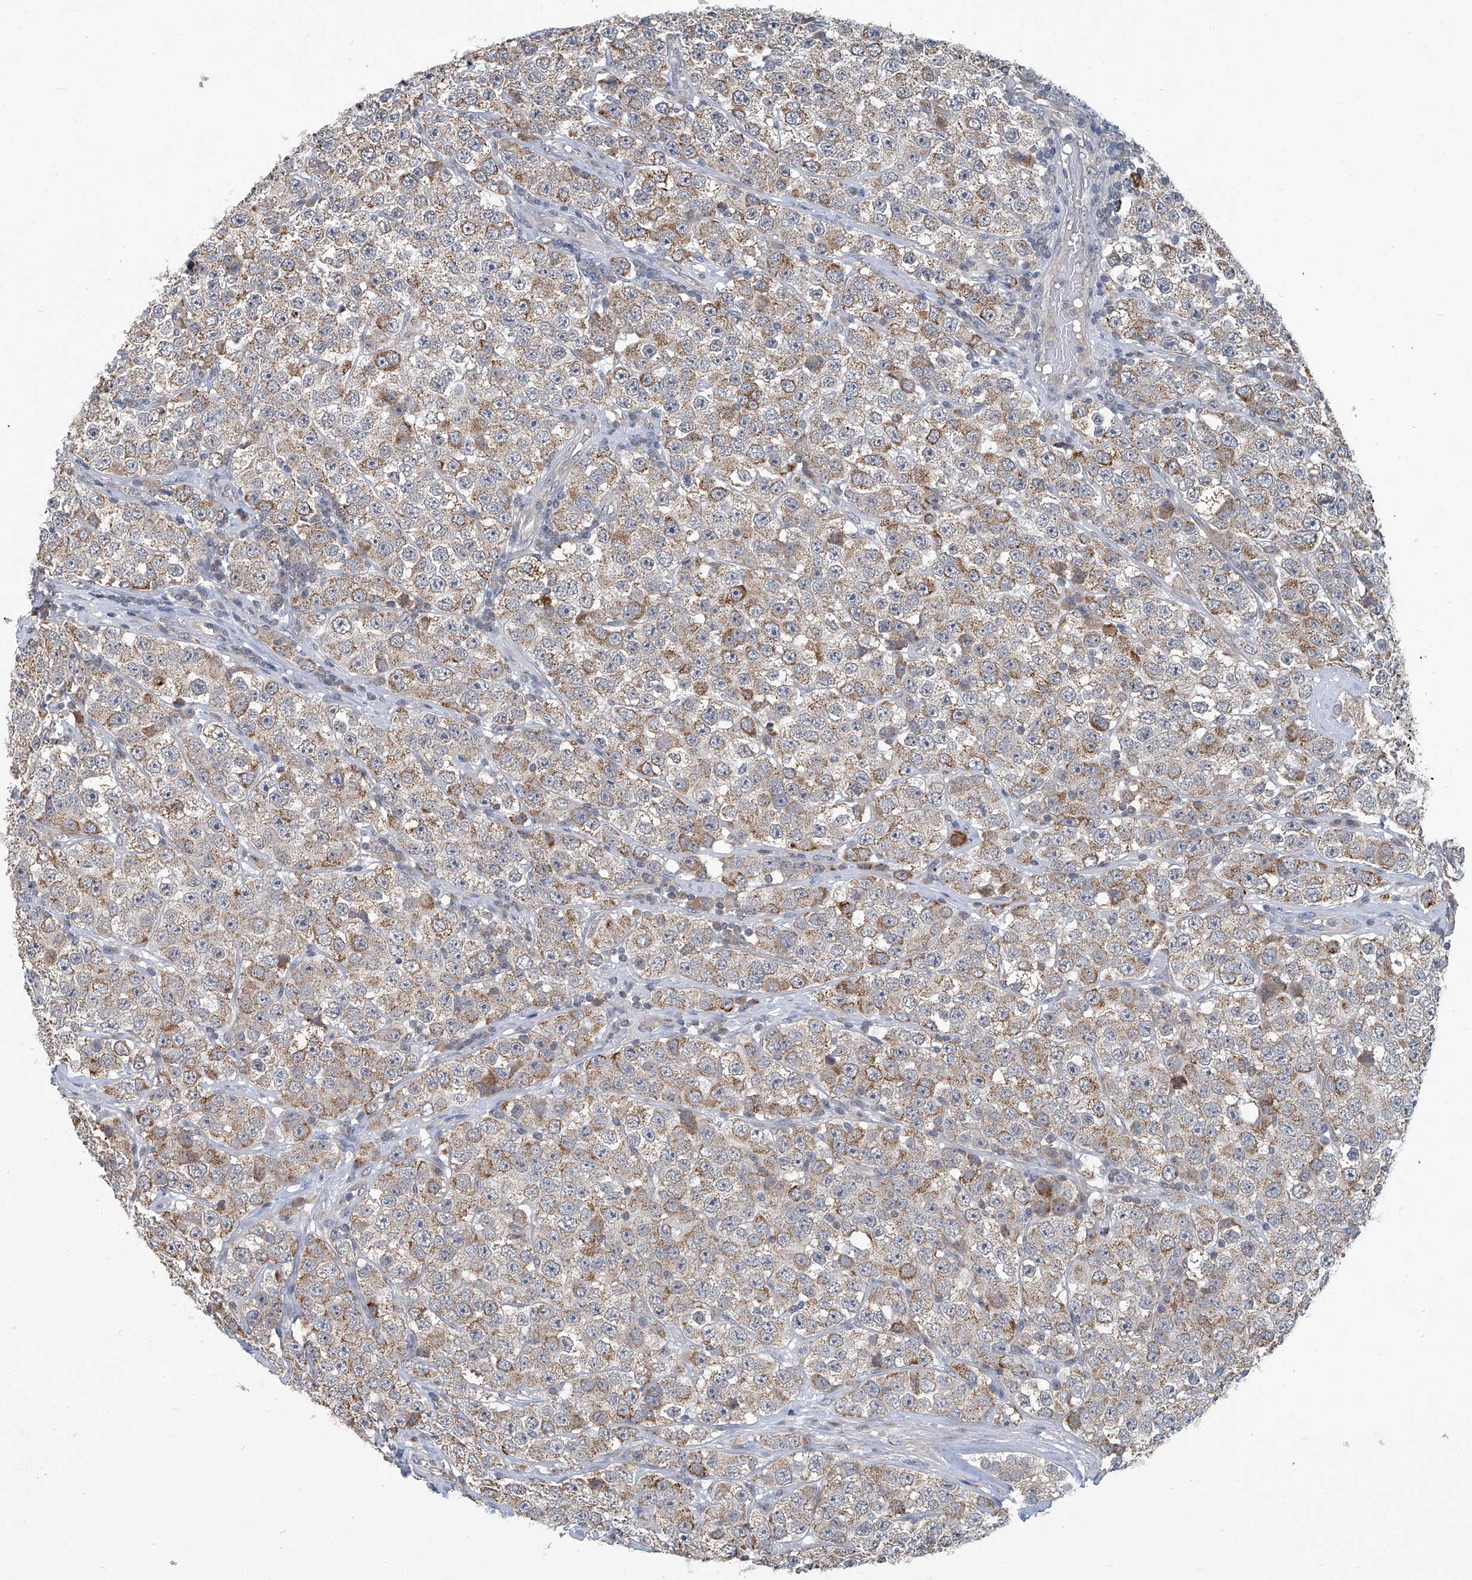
{"staining": {"intensity": "moderate", "quantity": ">75%", "location": "cytoplasmic/membranous"}, "tissue": "testis cancer", "cell_type": "Tumor cells", "image_type": "cancer", "snomed": [{"axis": "morphology", "description": "Seminoma, NOS"}, {"axis": "topography", "description": "Testis"}], "caption": "Protein staining by IHC displays moderate cytoplasmic/membranous positivity in about >75% of tumor cells in testis cancer.", "gene": "AKNAD1", "patient": {"sex": "male", "age": 28}}